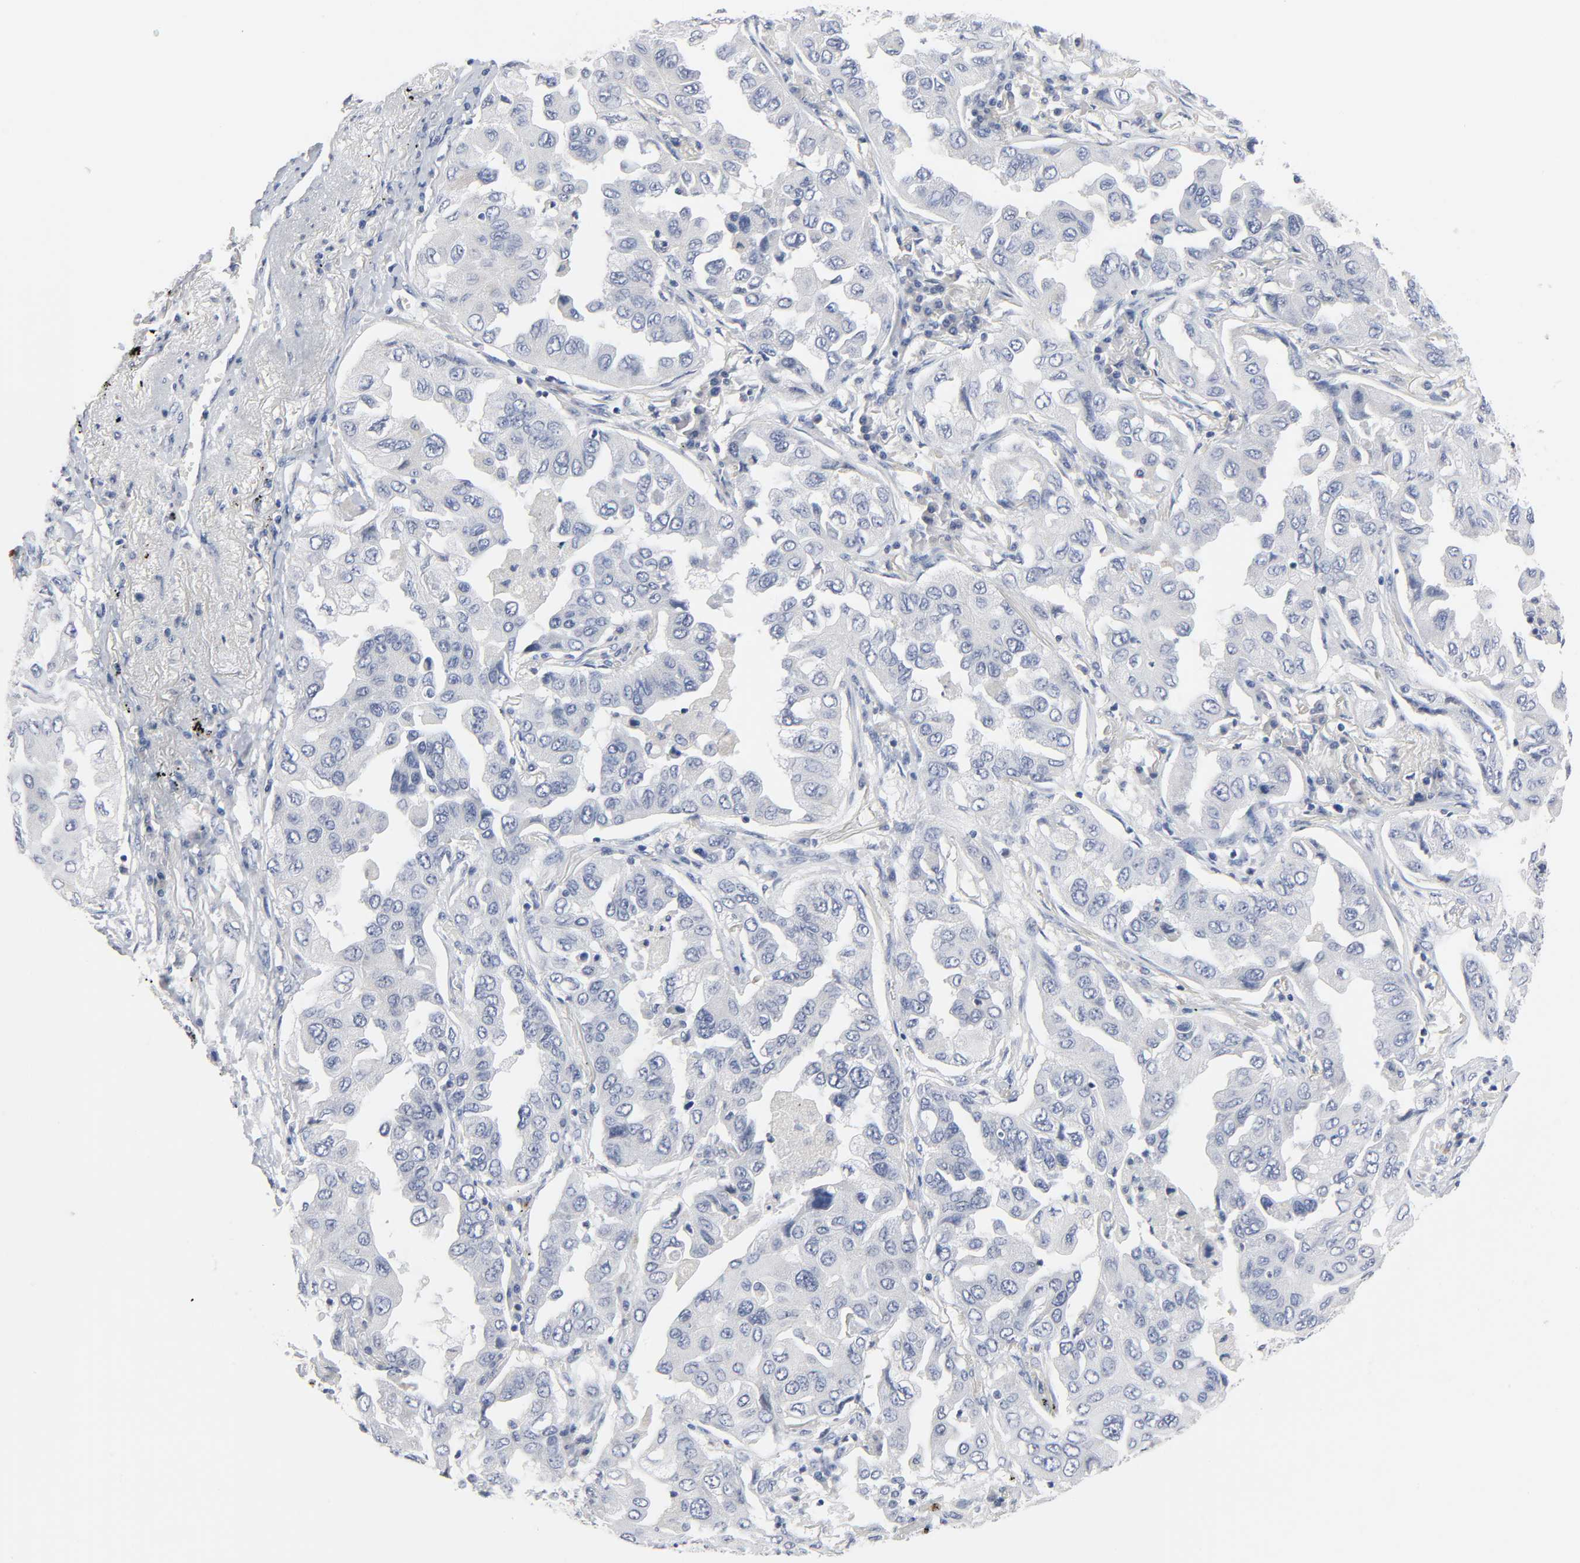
{"staining": {"intensity": "negative", "quantity": "none", "location": "none"}, "tissue": "lung cancer", "cell_type": "Tumor cells", "image_type": "cancer", "snomed": [{"axis": "morphology", "description": "Adenocarcinoma, NOS"}, {"axis": "topography", "description": "Lung"}], "caption": "Human lung adenocarcinoma stained for a protein using IHC demonstrates no positivity in tumor cells.", "gene": "WEE1", "patient": {"sex": "female", "age": 65}}